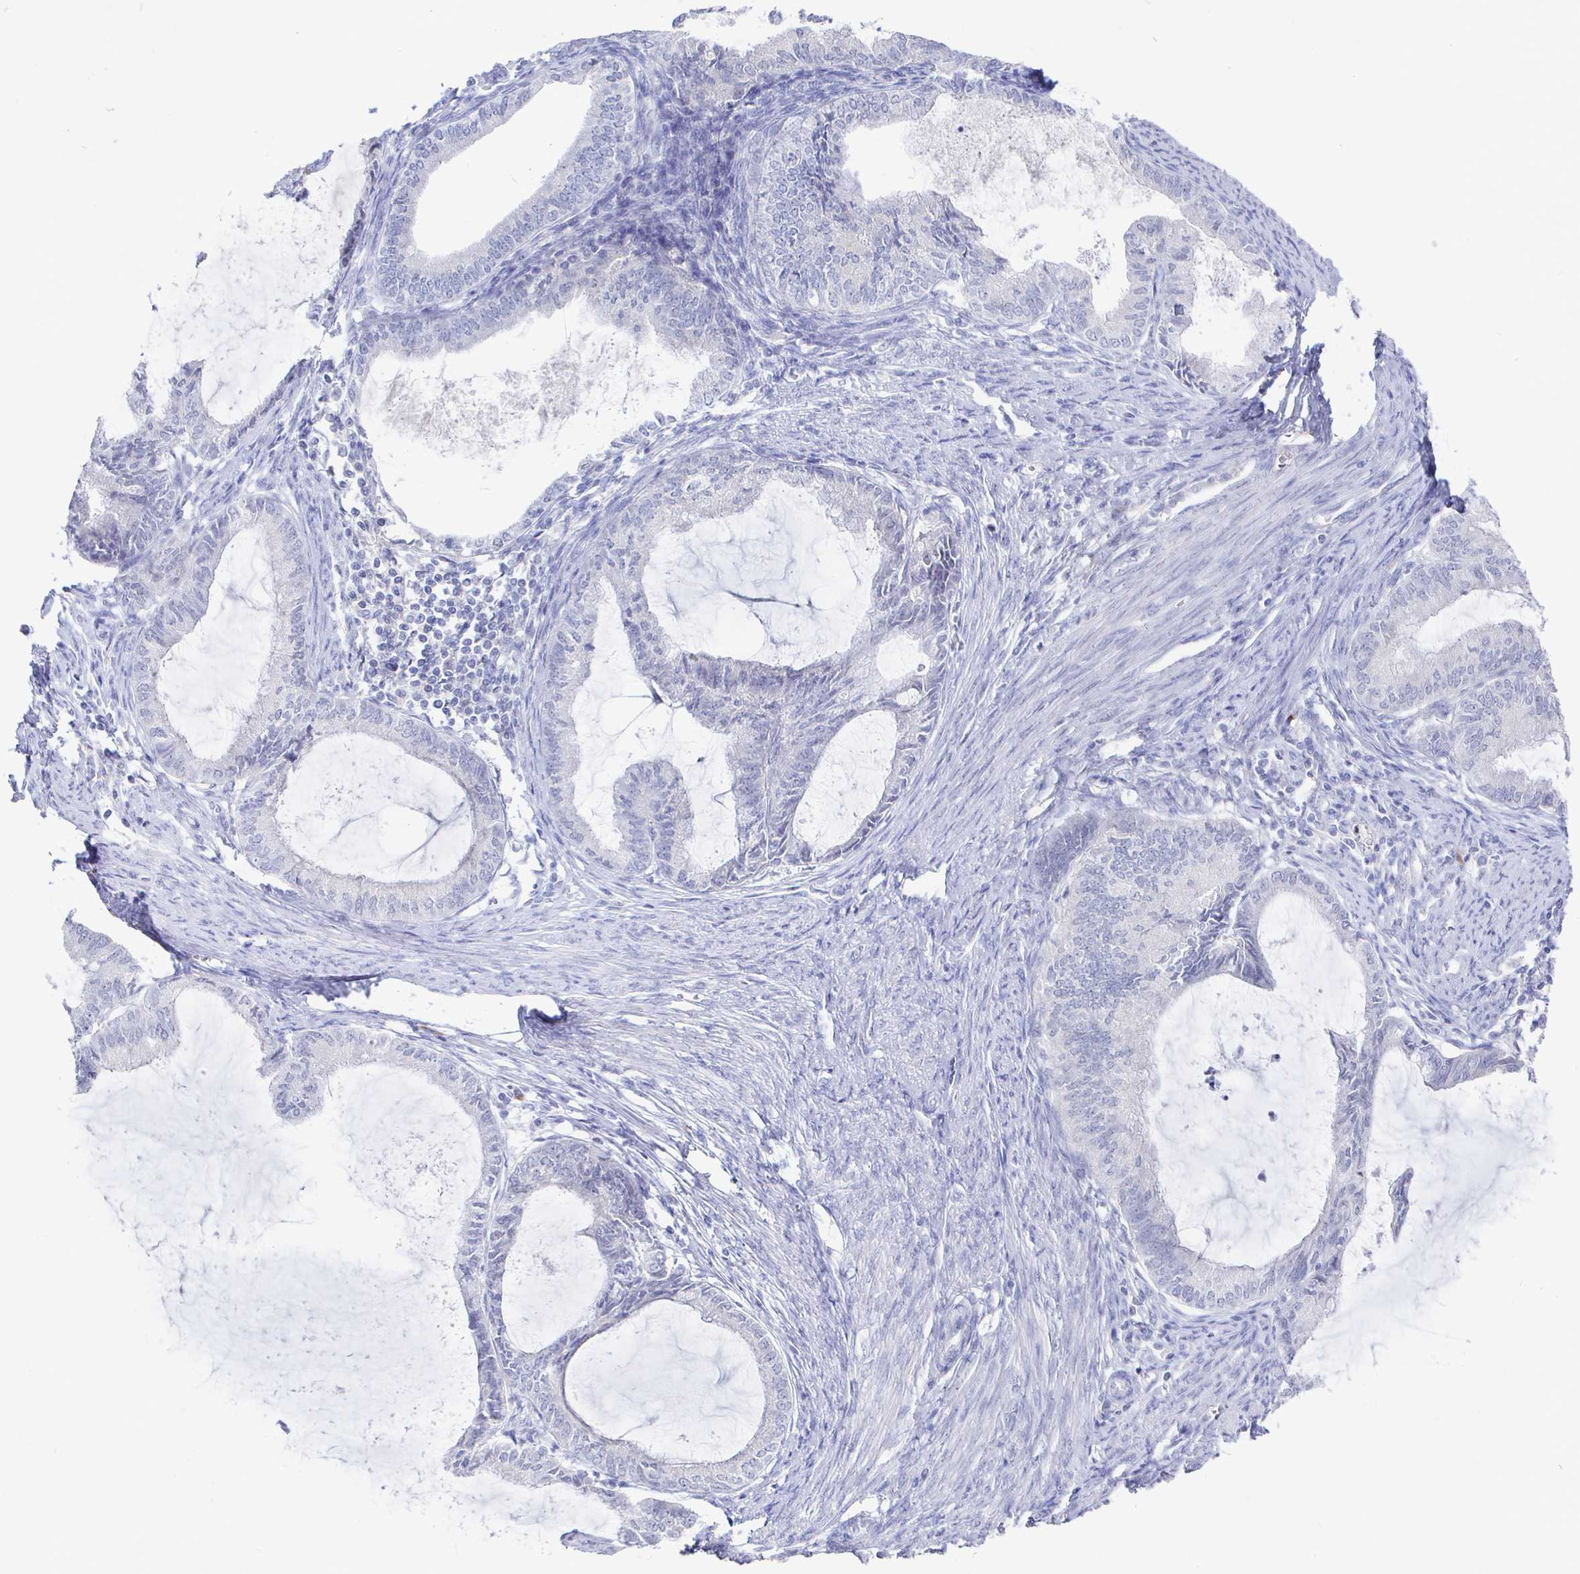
{"staining": {"intensity": "negative", "quantity": "none", "location": "none"}, "tissue": "endometrial cancer", "cell_type": "Tumor cells", "image_type": "cancer", "snomed": [{"axis": "morphology", "description": "Adenocarcinoma, NOS"}, {"axis": "topography", "description": "Endometrium"}], "caption": "High power microscopy histopathology image of an immunohistochemistry photomicrograph of adenocarcinoma (endometrial), revealing no significant staining in tumor cells.", "gene": "LRRC23", "patient": {"sex": "female", "age": 86}}